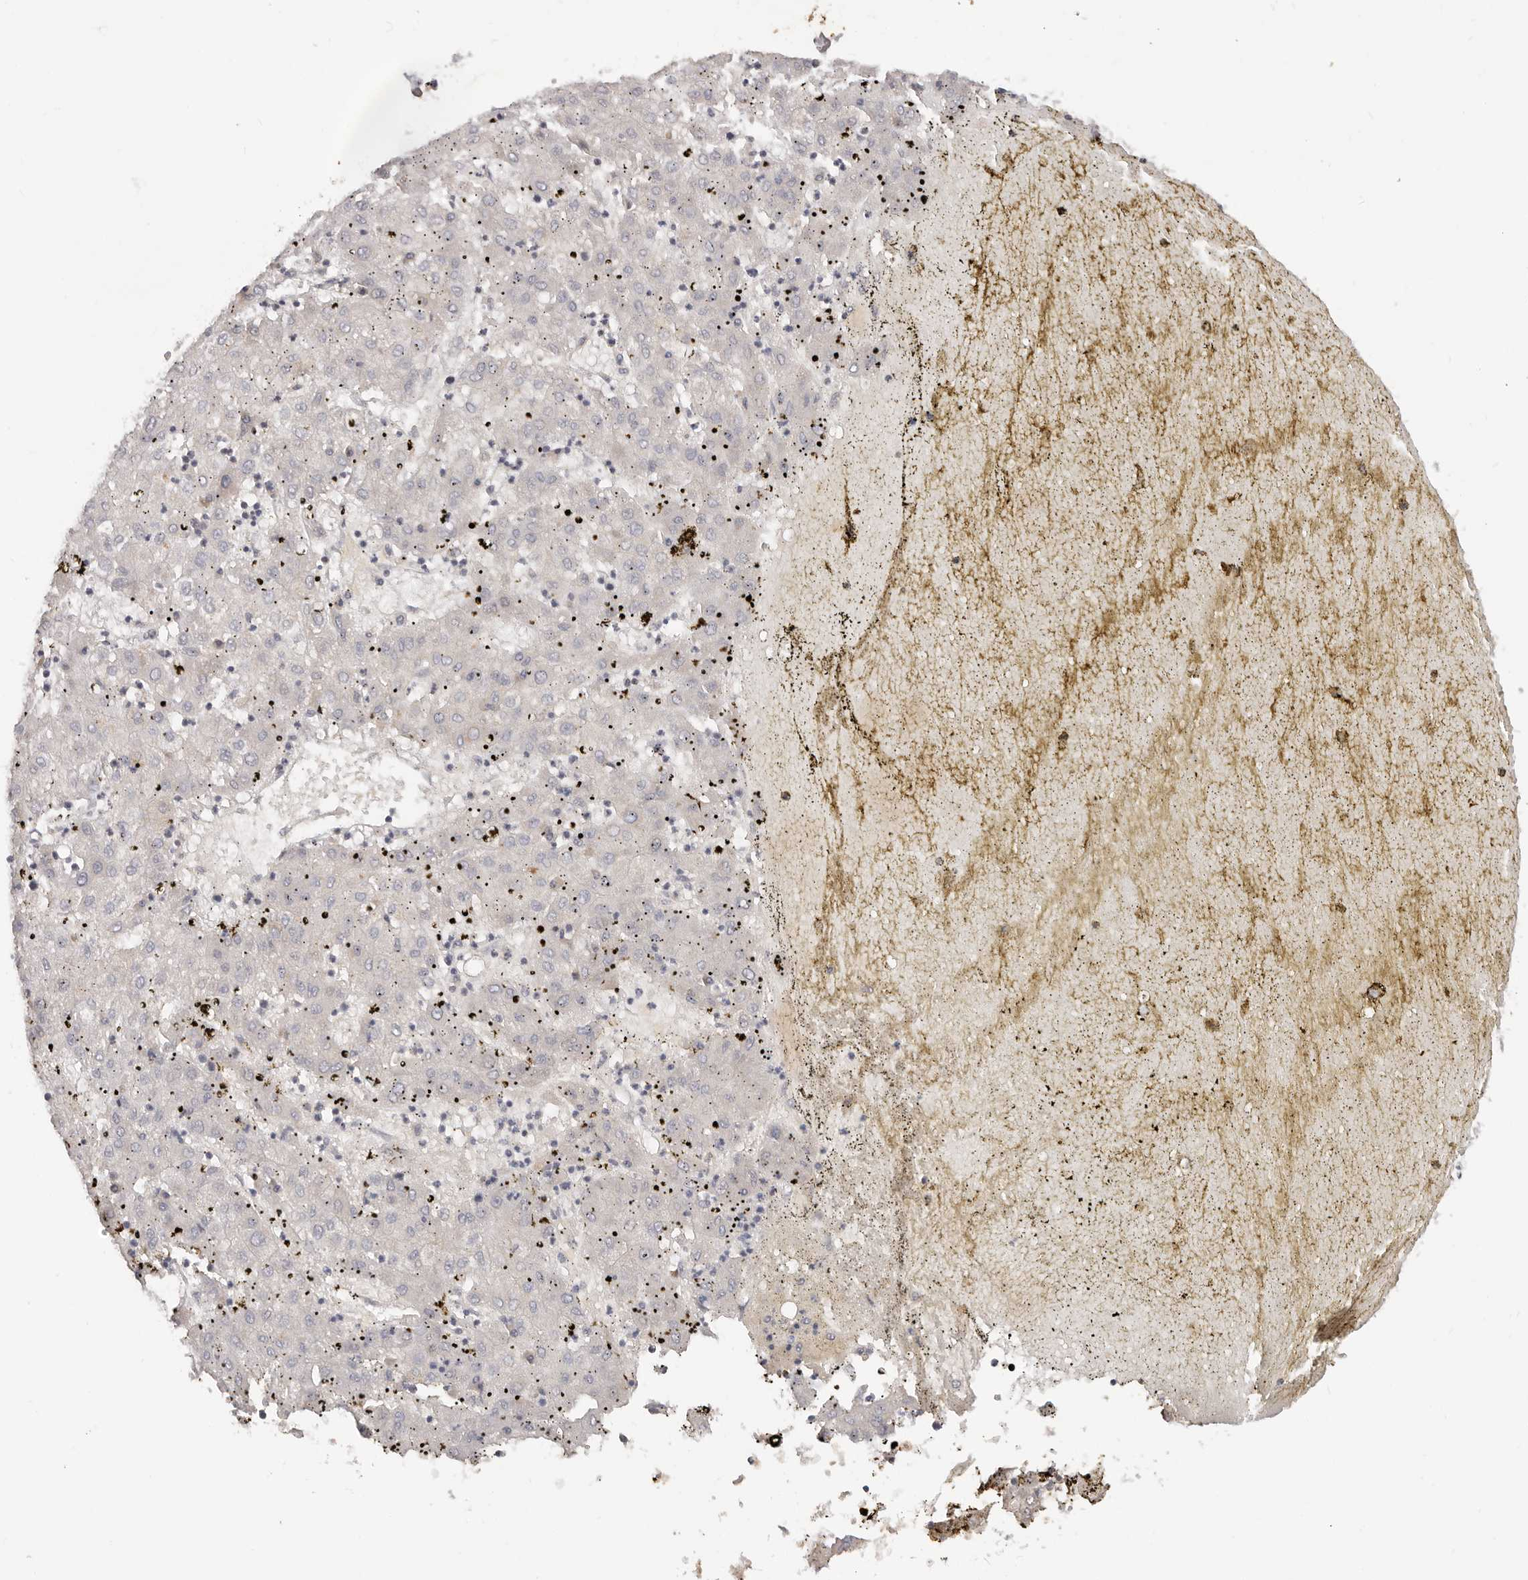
{"staining": {"intensity": "negative", "quantity": "none", "location": "none"}, "tissue": "liver cancer", "cell_type": "Tumor cells", "image_type": "cancer", "snomed": [{"axis": "morphology", "description": "Carcinoma, Hepatocellular, NOS"}, {"axis": "topography", "description": "Liver"}], "caption": "The image shows no staining of tumor cells in hepatocellular carcinoma (liver).", "gene": "USP49", "patient": {"sex": "male", "age": 72}}